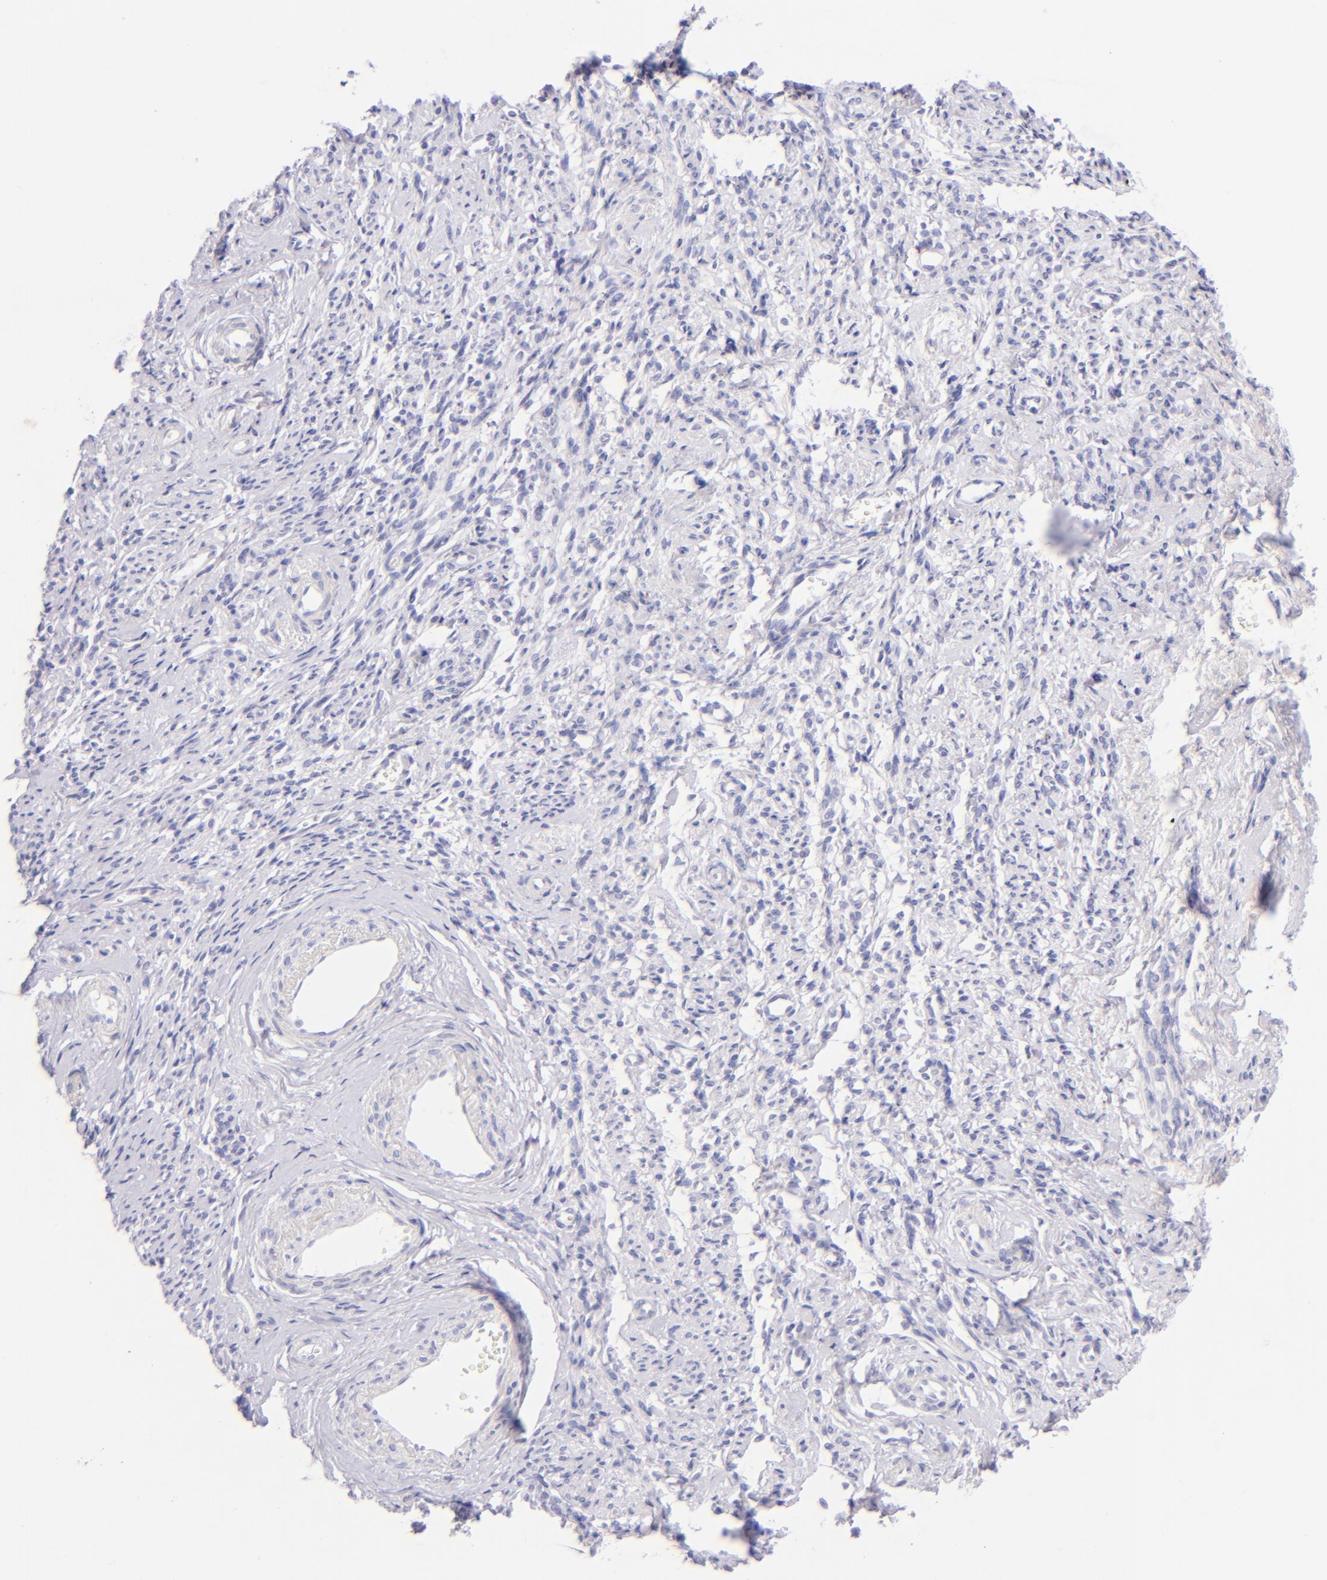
{"staining": {"intensity": "negative", "quantity": "none", "location": "none"}, "tissue": "endometrial cancer", "cell_type": "Tumor cells", "image_type": "cancer", "snomed": [{"axis": "morphology", "description": "Adenocarcinoma, NOS"}, {"axis": "topography", "description": "Endometrium"}], "caption": "Immunohistochemistry (IHC) of endometrial cancer (adenocarcinoma) exhibits no expression in tumor cells.", "gene": "SDC1", "patient": {"sex": "female", "age": 75}}